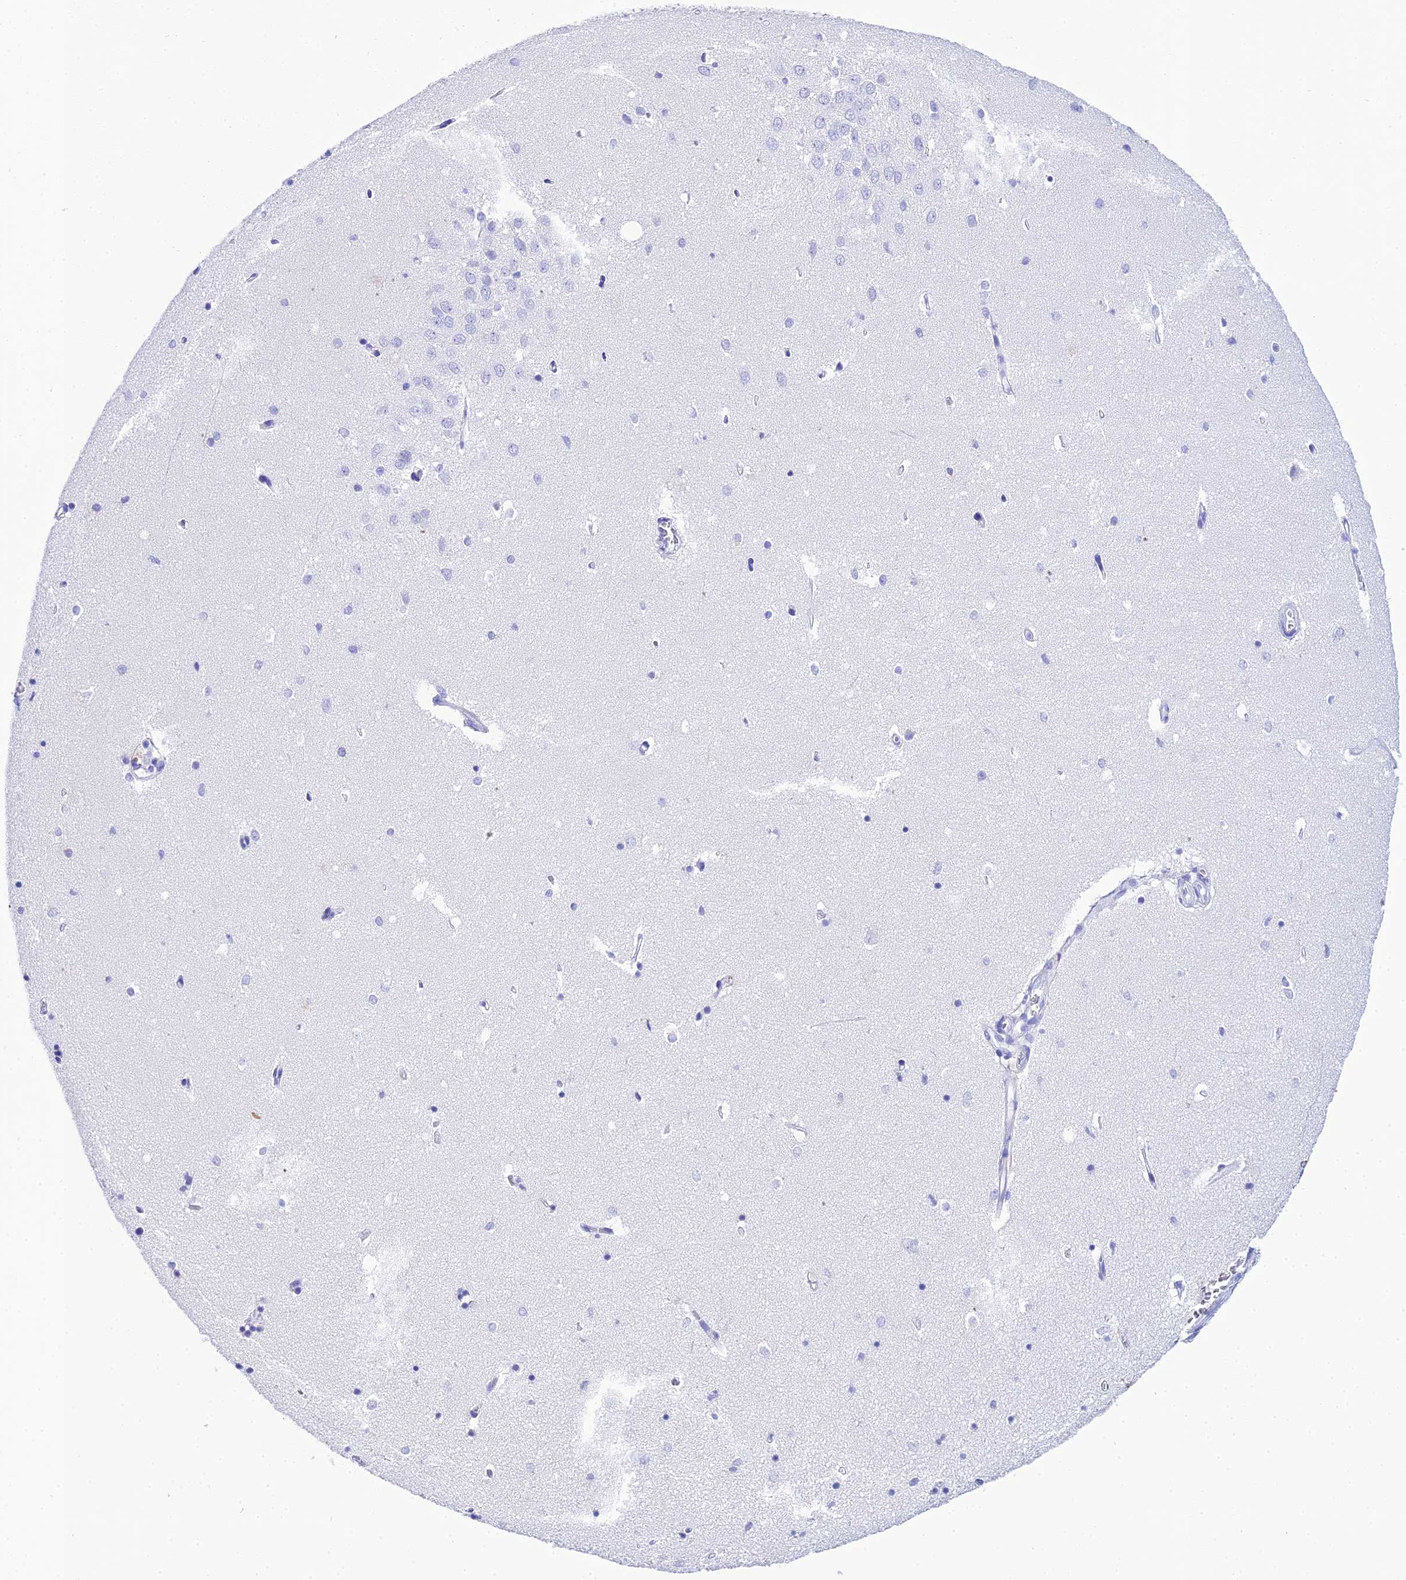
{"staining": {"intensity": "negative", "quantity": "none", "location": "none"}, "tissue": "hippocampus", "cell_type": "Glial cells", "image_type": "normal", "snomed": [{"axis": "morphology", "description": "Normal tissue, NOS"}, {"axis": "topography", "description": "Hippocampus"}], "caption": "An immunohistochemistry histopathology image of benign hippocampus is shown. There is no staining in glial cells of hippocampus.", "gene": "CELA3A", "patient": {"sex": "female", "age": 64}}